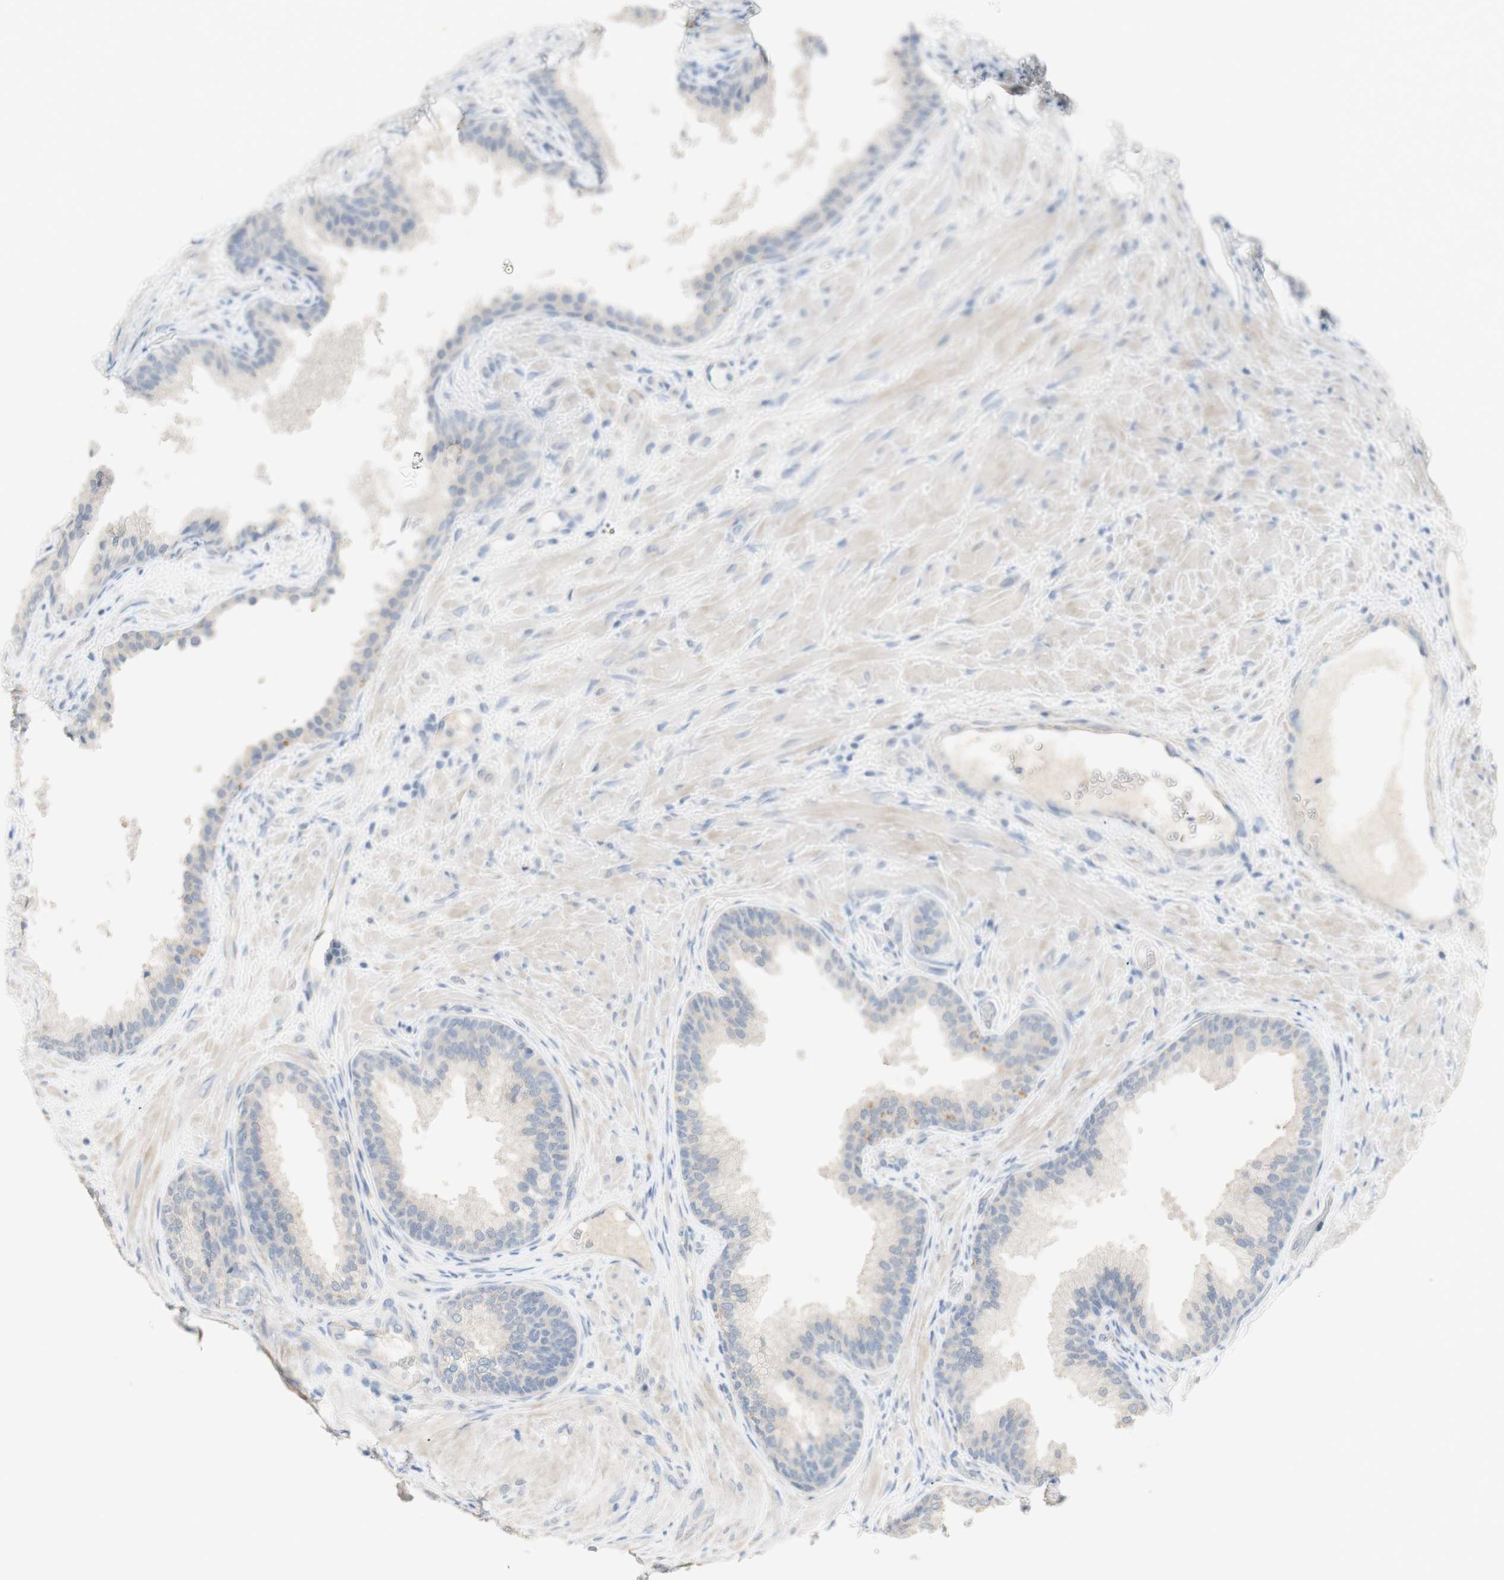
{"staining": {"intensity": "negative", "quantity": "none", "location": "none"}, "tissue": "prostate", "cell_type": "Glandular cells", "image_type": "normal", "snomed": [{"axis": "morphology", "description": "Normal tissue, NOS"}, {"axis": "topography", "description": "Prostate"}], "caption": "A photomicrograph of prostate stained for a protein shows no brown staining in glandular cells. (DAB (3,3'-diaminobenzidine) immunohistochemistry (IHC) visualized using brightfield microscopy, high magnification).", "gene": "MANEA", "patient": {"sex": "male", "age": 76}}